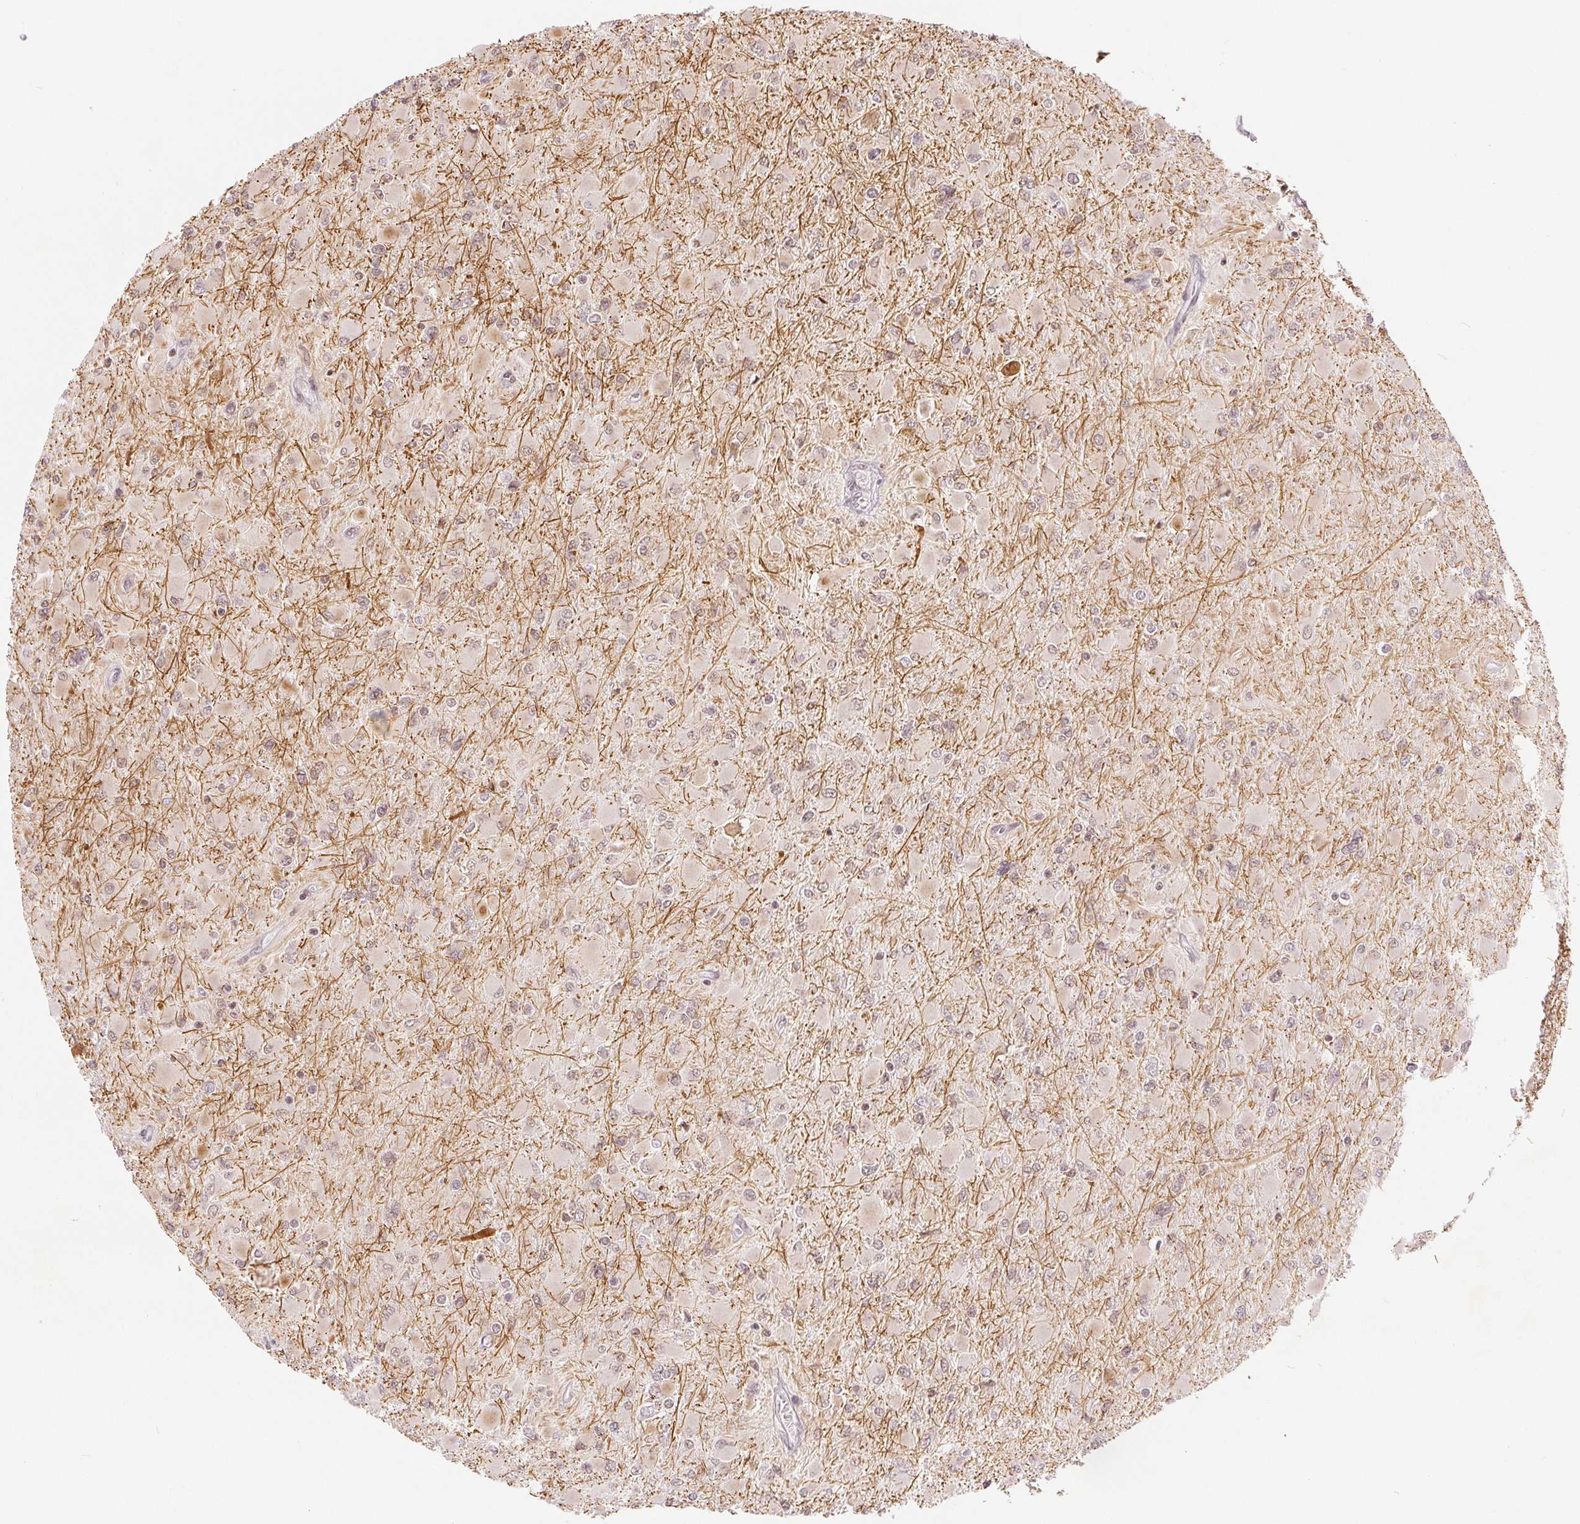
{"staining": {"intensity": "negative", "quantity": "none", "location": "none"}, "tissue": "glioma", "cell_type": "Tumor cells", "image_type": "cancer", "snomed": [{"axis": "morphology", "description": "Glioma, malignant, High grade"}, {"axis": "topography", "description": "Cerebral cortex"}], "caption": "Micrograph shows no protein expression in tumor cells of glioma tissue. The staining is performed using DAB (3,3'-diaminobenzidine) brown chromogen with nuclei counter-stained in using hematoxylin.", "gene": "DEK", "patient": {"sex": "female", "age": 36}}